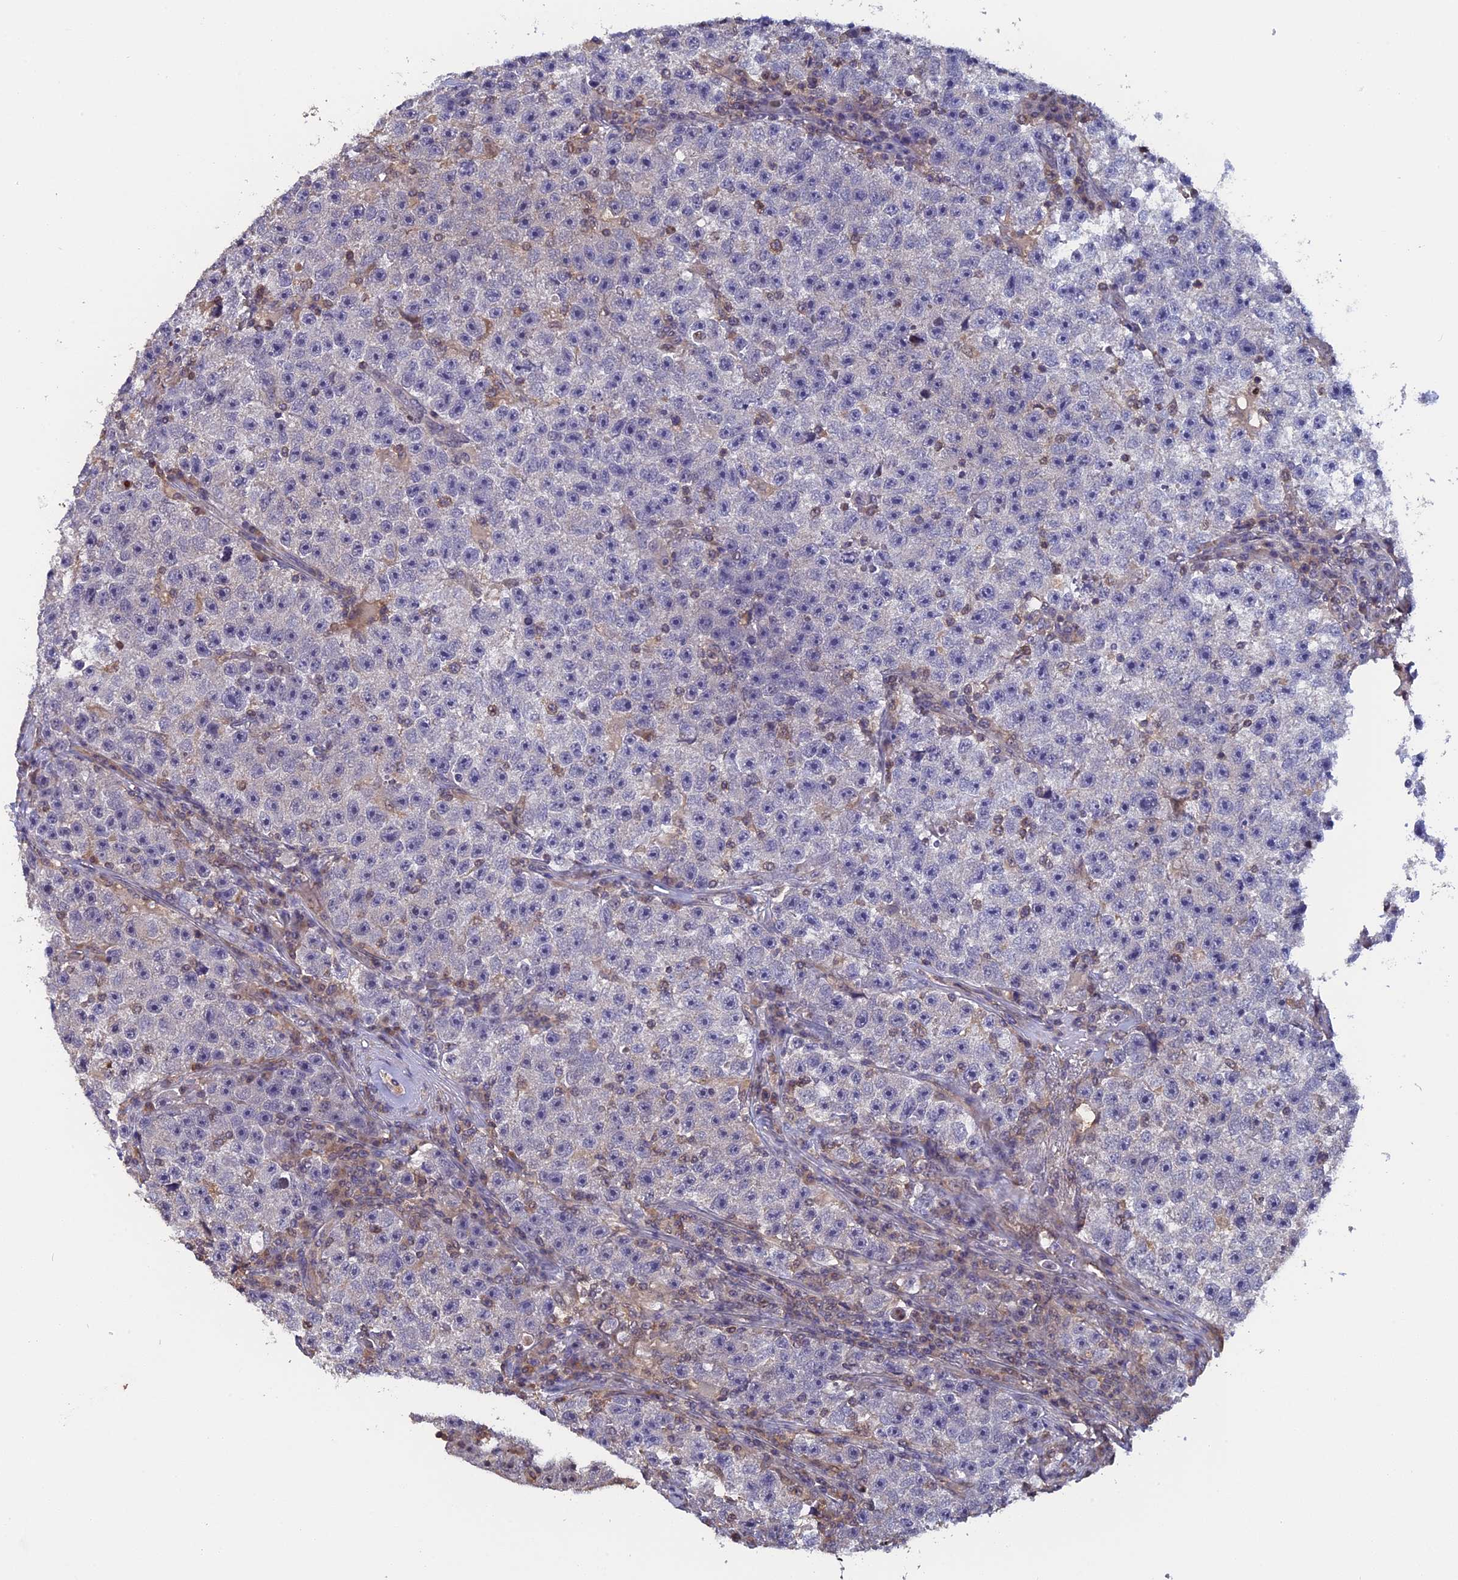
{"staining": {"intensity": "negative", "quantity": "none", "location": "none"}, "tissue": "testis cancer", "cell_type": "Tumor cells", "image_type": "cancer", "snomed": [{"axis": "morphology", "description": "Seminoma, NOS"}, {"axis": "topography", "description": "Testis"}], "caption": "Immunohistochemical staining of testis cancer (seminoma) demonstrates no significant staining in tumor cells.", "gene": "FAM98C", "patient": {"sex": "male", "age": 22}}